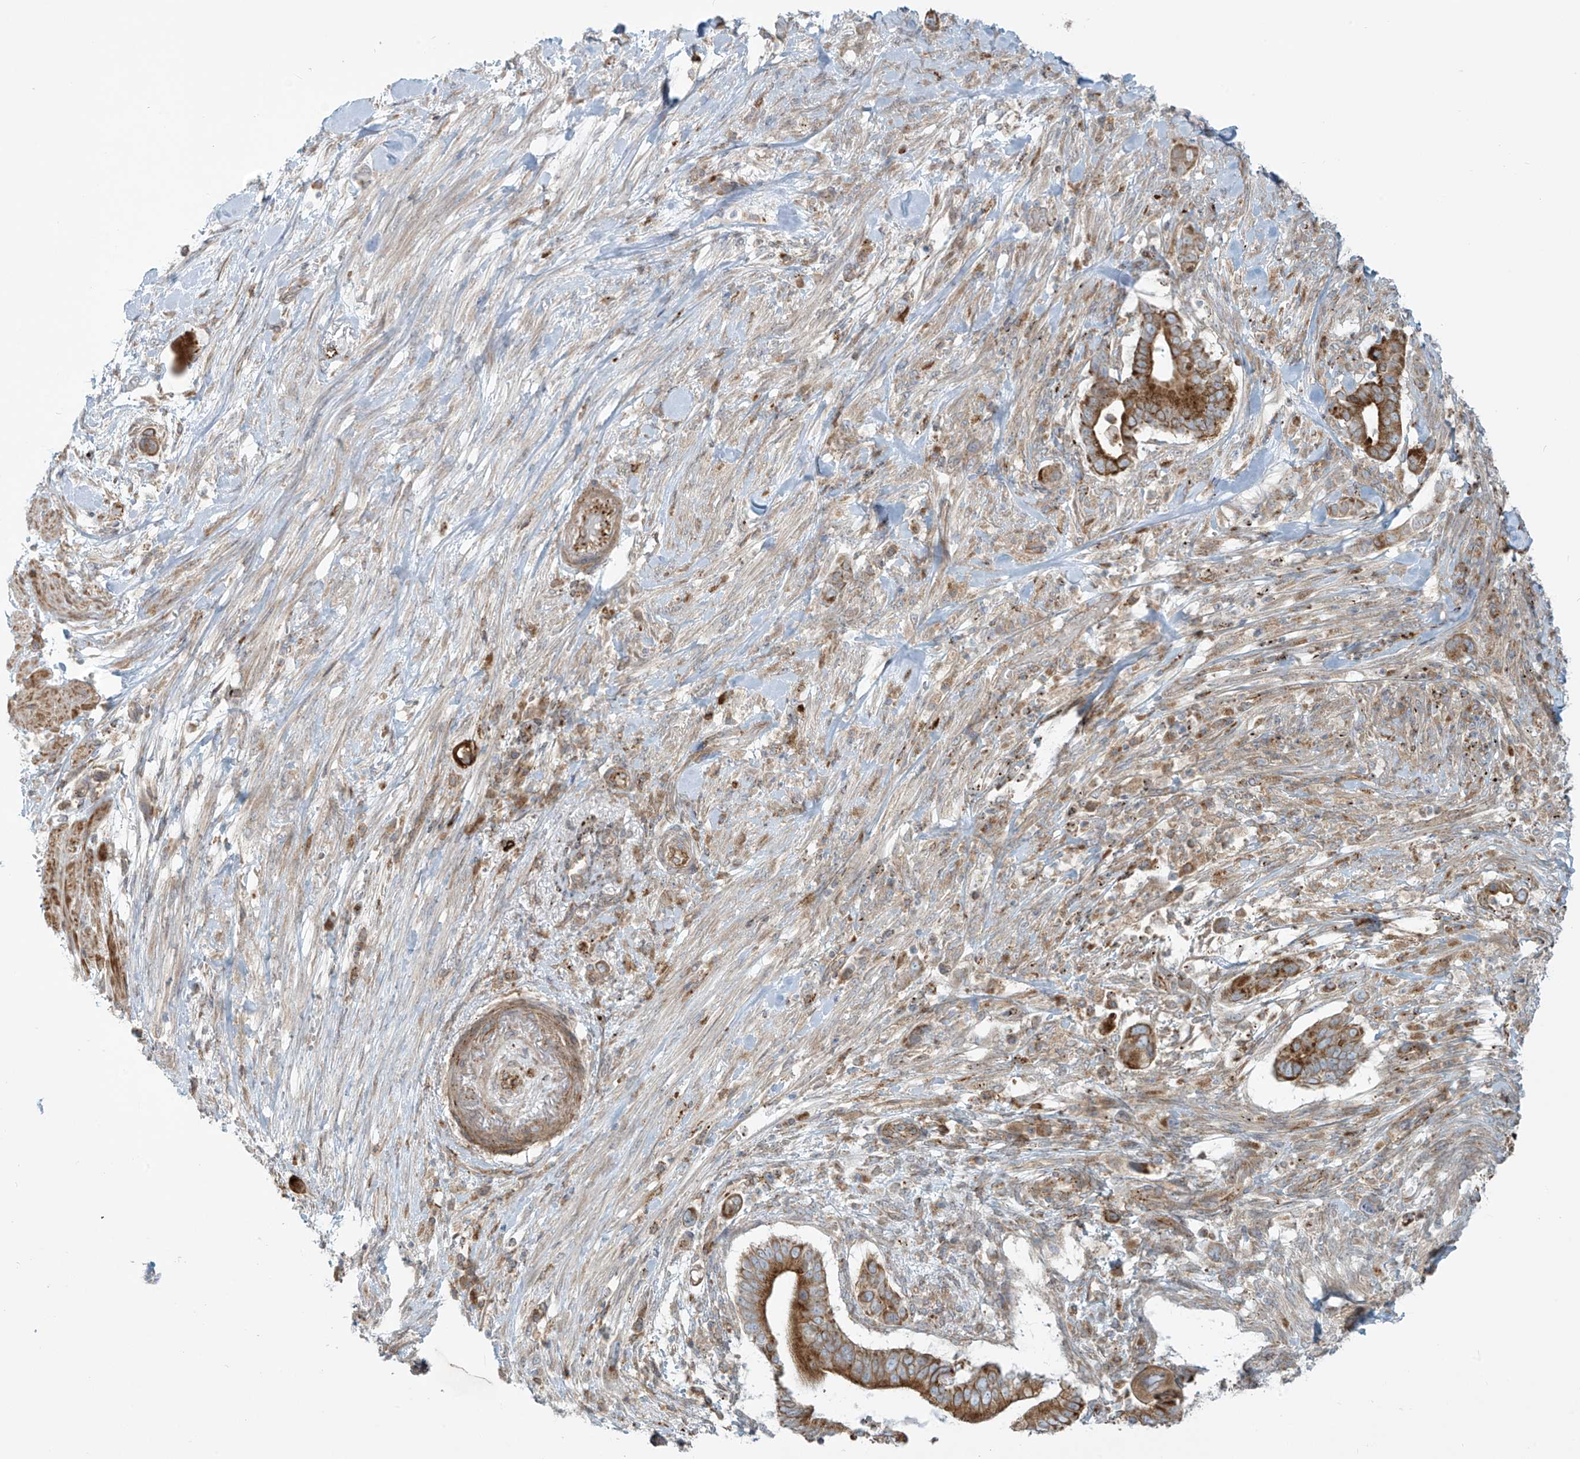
{"staining": {"intensity": "moderate", "quantity": ">75%", "location": "cytoplasmic/membranous"}, "tissue": "pancreatic cancer", "cell_type": "Tumor cells", "image_type": "cancer", "snomed": [{"axis": "morphology", "description": "Adenocarcinoma, NOS"}, {"axis": "topography", "description": "Pancreas"}], "caption": "IHC histopathology image of neoplastic tissue: human pancreatic cancer stained using immunohistochemistry exhibits medium levels of moderate protein expression localized specifically in the cytoplasmic/membranous of tumor cells, appearing as a cytoplasmic/membranous brown color.", "gene": "LZTS3", "patient": {"sex": "male", "age": 68}}